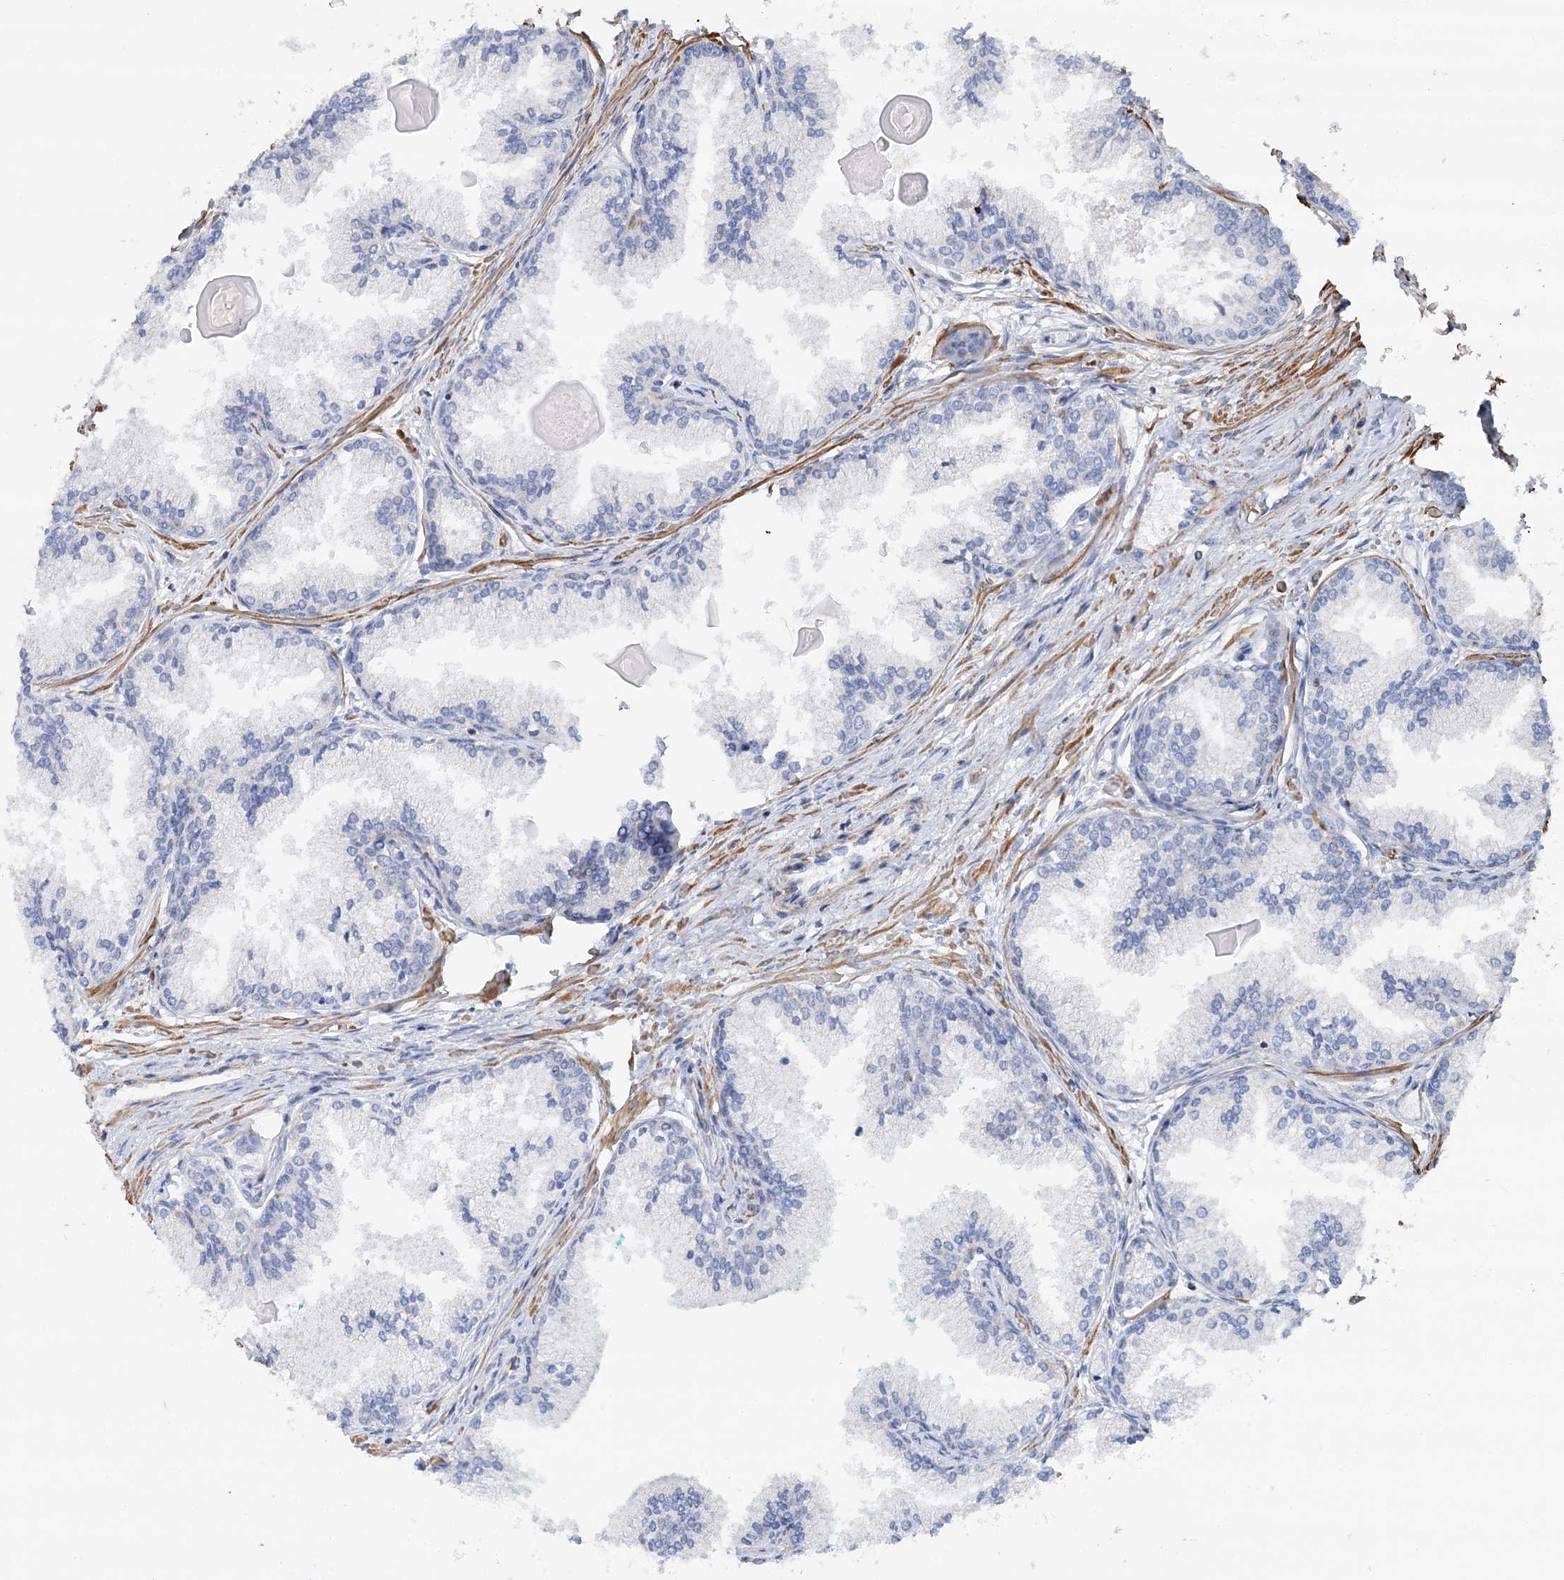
{"staining": {"intensity": "negative", "quantity": "none", "location": "none"}, "tissue": "prostate cancer", "cell_type": "Tumor cells", "image_type": "cancer", "snomed": [{"axis": "morphology", "description": "Adenocarcinoma, High grade"}, {"axis": "topography", "description": "Prostate"}], "caption": "A high-resolution micrograph shows immunohistochemistry staining of high-grade adenocarcinoma (prostate), which demonstrates no significant positivity in tumor cells.", "gene": "LARP1B", "patient": {"sex": "male", "age": 68}}